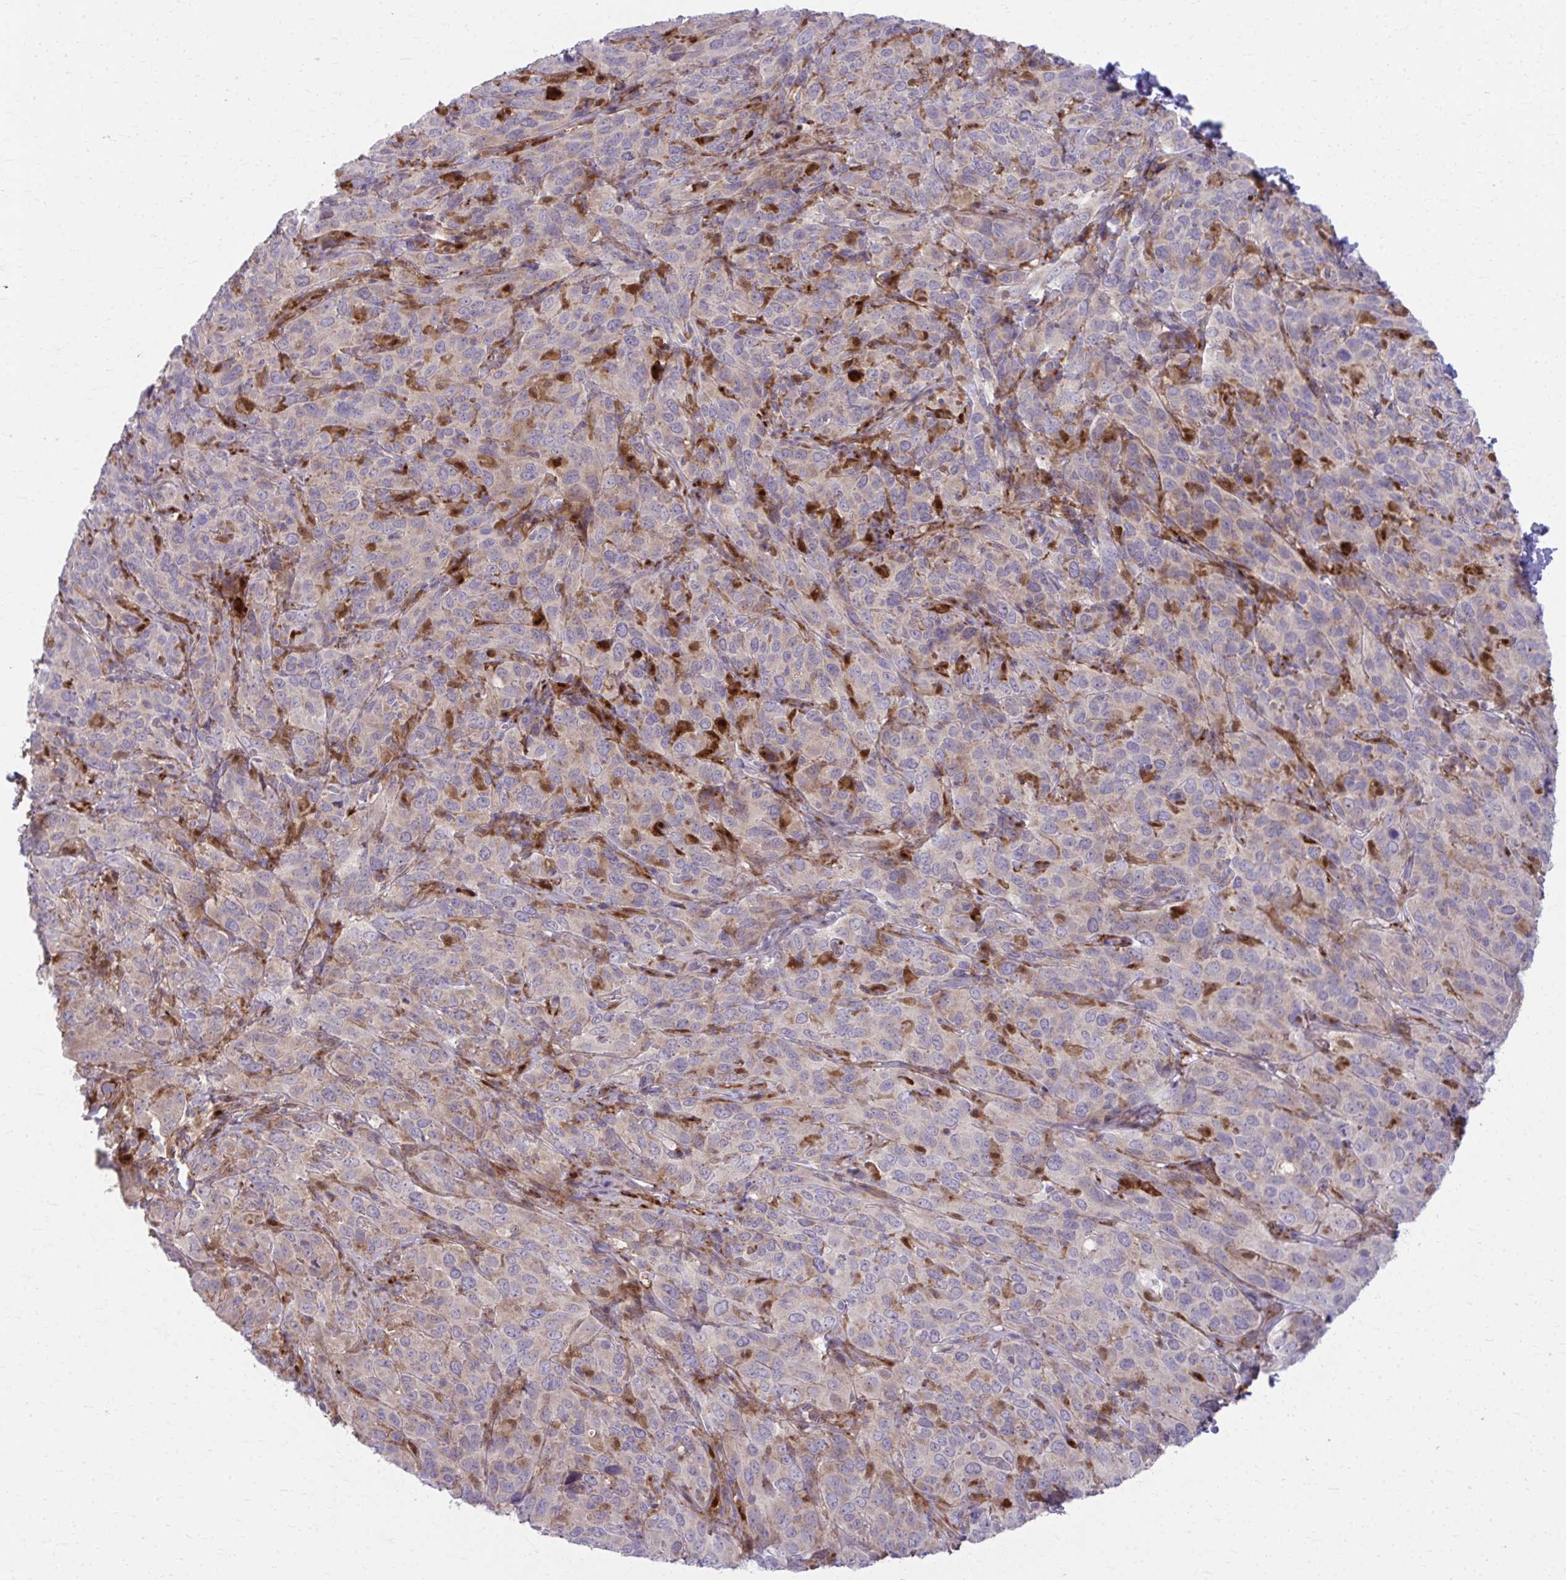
{"staining": {"intensity": "negative", "quantity": "none", "location": "none"}, "tissue": "cervical cancer", "cell_type": "Tumor cells", "image_type": "cancer", "snomed": [{"axis": "morphology", "description": "Squamous cell carcinoma, NOS"}, {"axis": "topography", "description": "Cervix"}], "caption": "The histopathology image shows no significant positivity in tumor cells of cervical cancer (squamous cell carcinoma).", "gene": "C16orf54", "patient": {"sex": "female", "age": 51}}